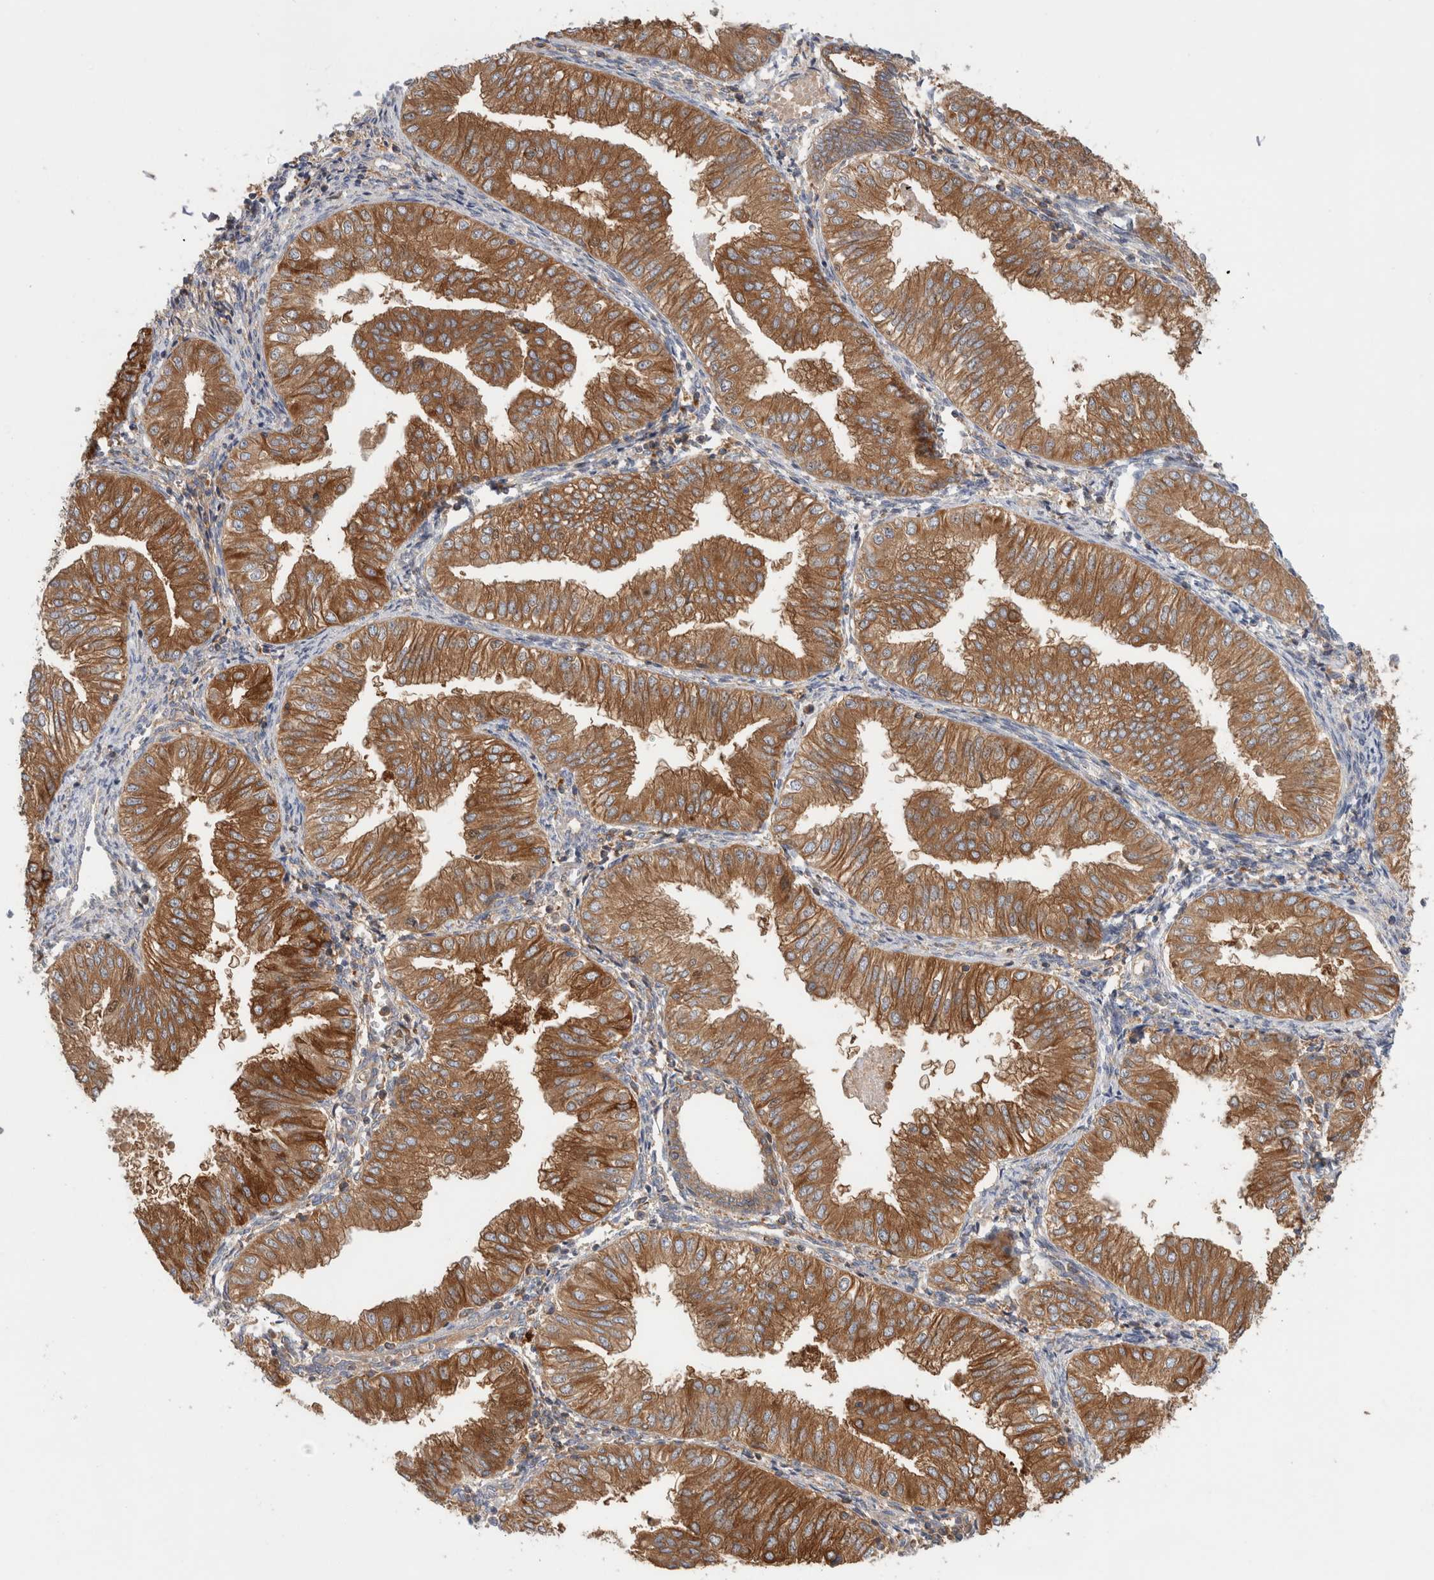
{"staining": {"intensity": "strong", "quantity": ">75%", "location": "cytoplasmic/membranous"}, "tissue": "endometrial cancer", "cell_type": "Tumor cells", "image_type": "cancer", "snomed": [{"axis": "morphology", "description": "Normal tissue, NOS"}, {"axis": "morphology", "description": "Adenocarcinoma, NOS"}, {"axis": "topography", "description": "Endometrium"}], "caption": "Adenocarcinoma (endometrial) was stained to show a protein in brown. There is high levels of strong cytoplasmic/membranous expression in about >75% of tumor cells.", "gene": "KLHL14", "patient": {"sex": "female", "age": 53}}